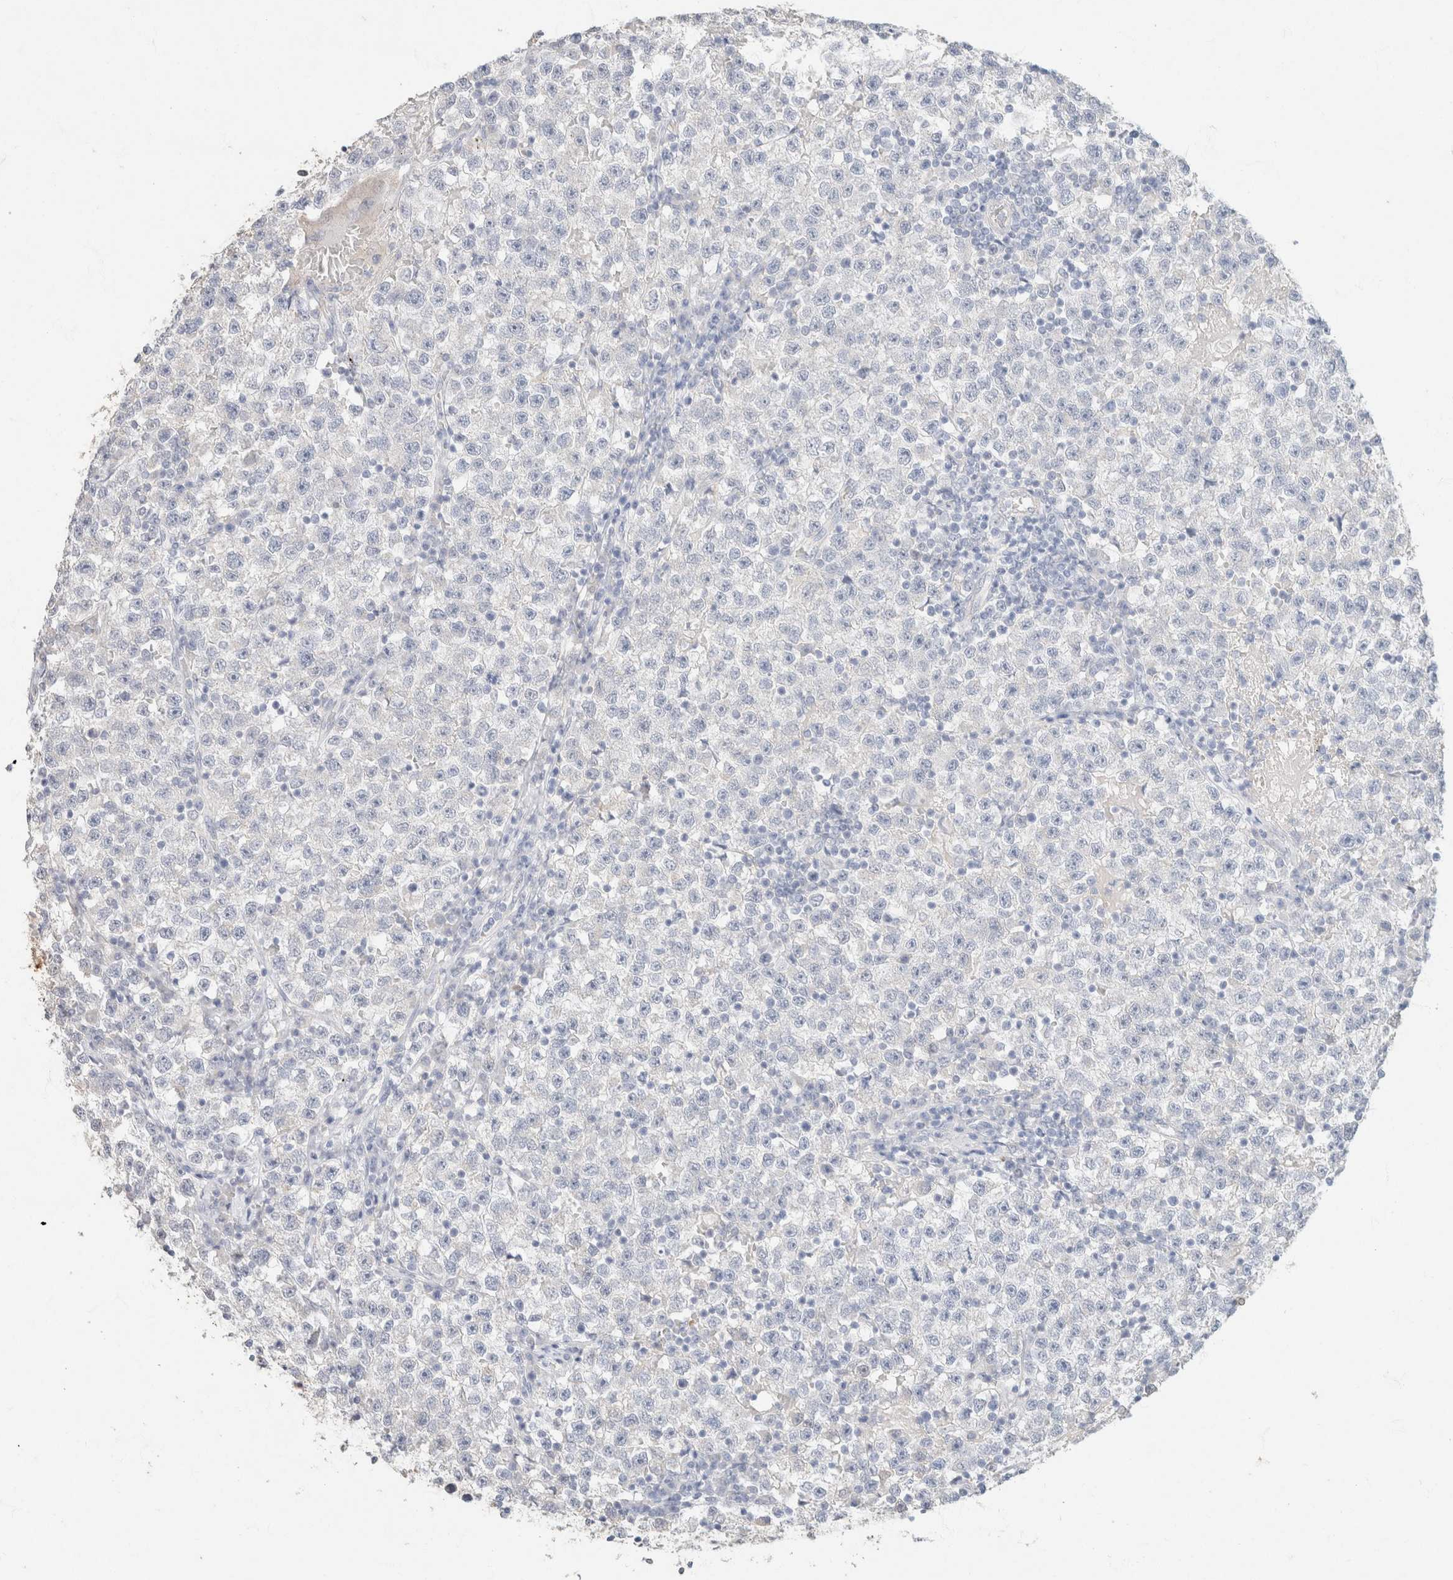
{"staining": {"intensity": "negative", "quantity": "none", "location": "none"}, "tissue": "testis cancer", "cell_type": "Tumor cells", "image_type": "cancer", "snomed": [{"axis": "morphology", "description": "Seminoma, NOS"}, {"axis": "topography", "description": "Testis"}], "caption": "An image of human seminoma (testis) is negative for staining in tumor cells. The staining was performed using DAB to visualize the protein expression in brown, while the nuclei were stained in blue with hematoxylin (Magnification: 20x).", "gene": "CA12", "patient": {"sex": "male", "age": 22}}